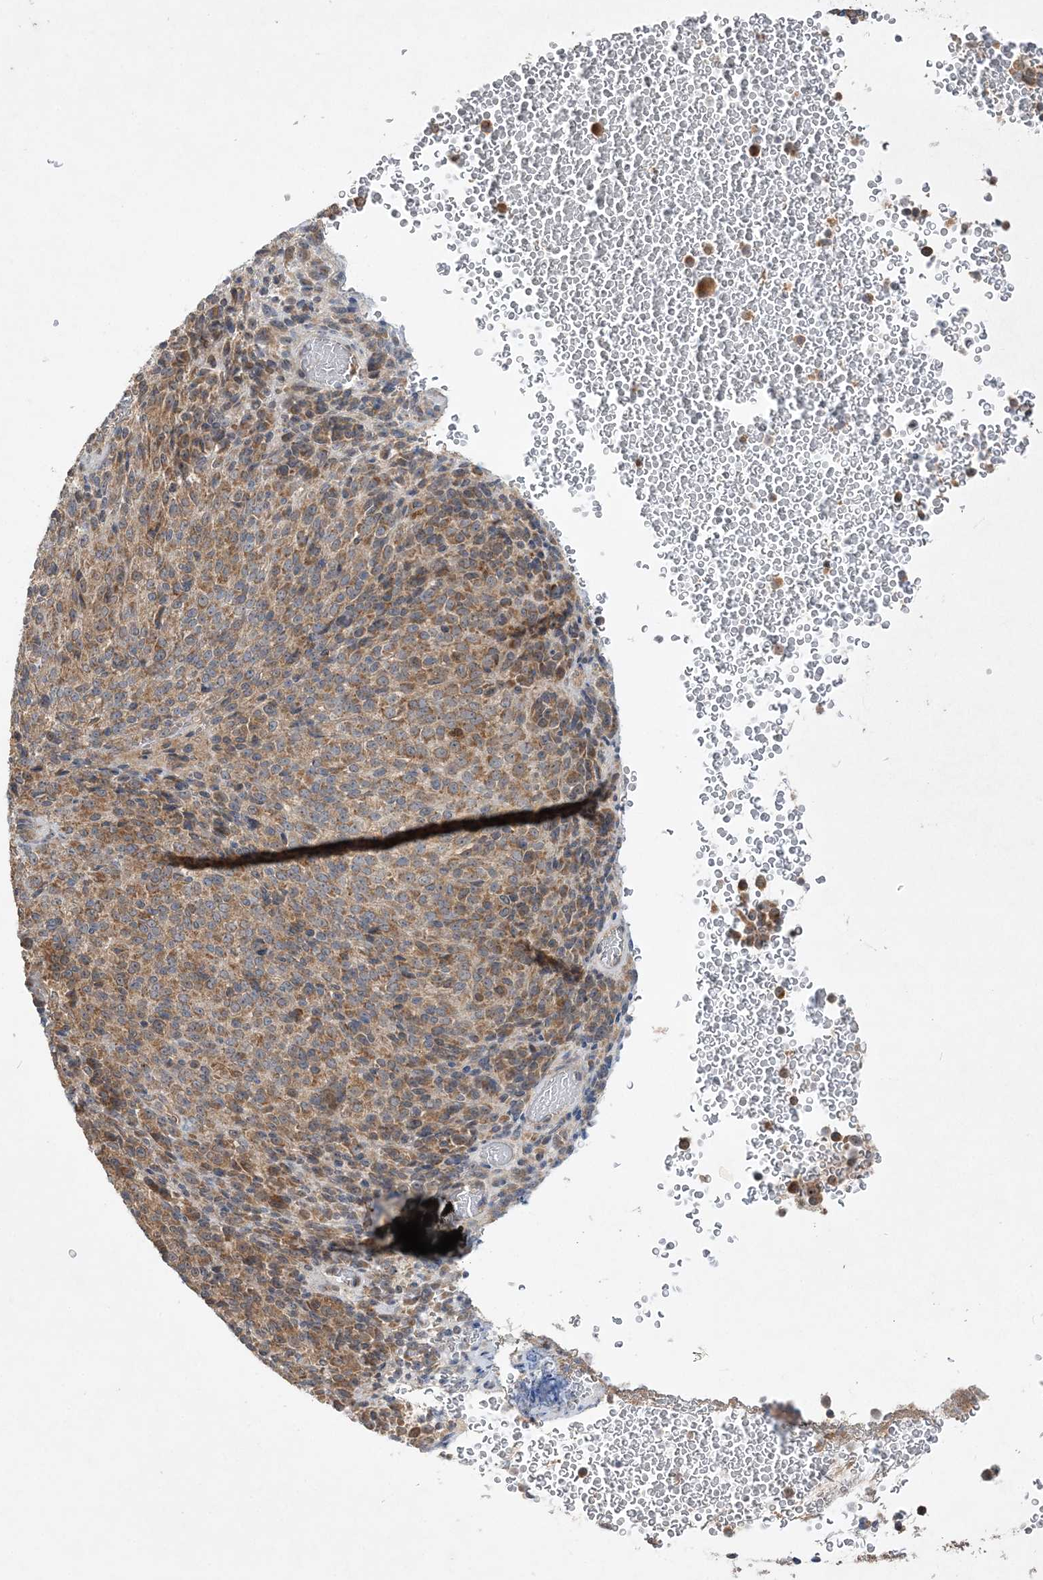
{"staining": {"intensity": "moderate", "quantity": ">75%", "location": "cytoplasmic/membranous"}, "tissue": "melanoma", "cell_type": "Tumor cells", "image_type": "cancer", "snomed": [{"axis": "morphology", "description": "Malignant melanoma, Metastatic site"}, {"axis": "topography", "description": "Brain"}], "caption": "DAB immunohistochemical staining of human melanoma shows moderate cytoplasmic/membranous protein positivity in approximately >75% of tumor cells.", "gene": "MMADHC", "patient": {"sex": "female", "age": 56}}